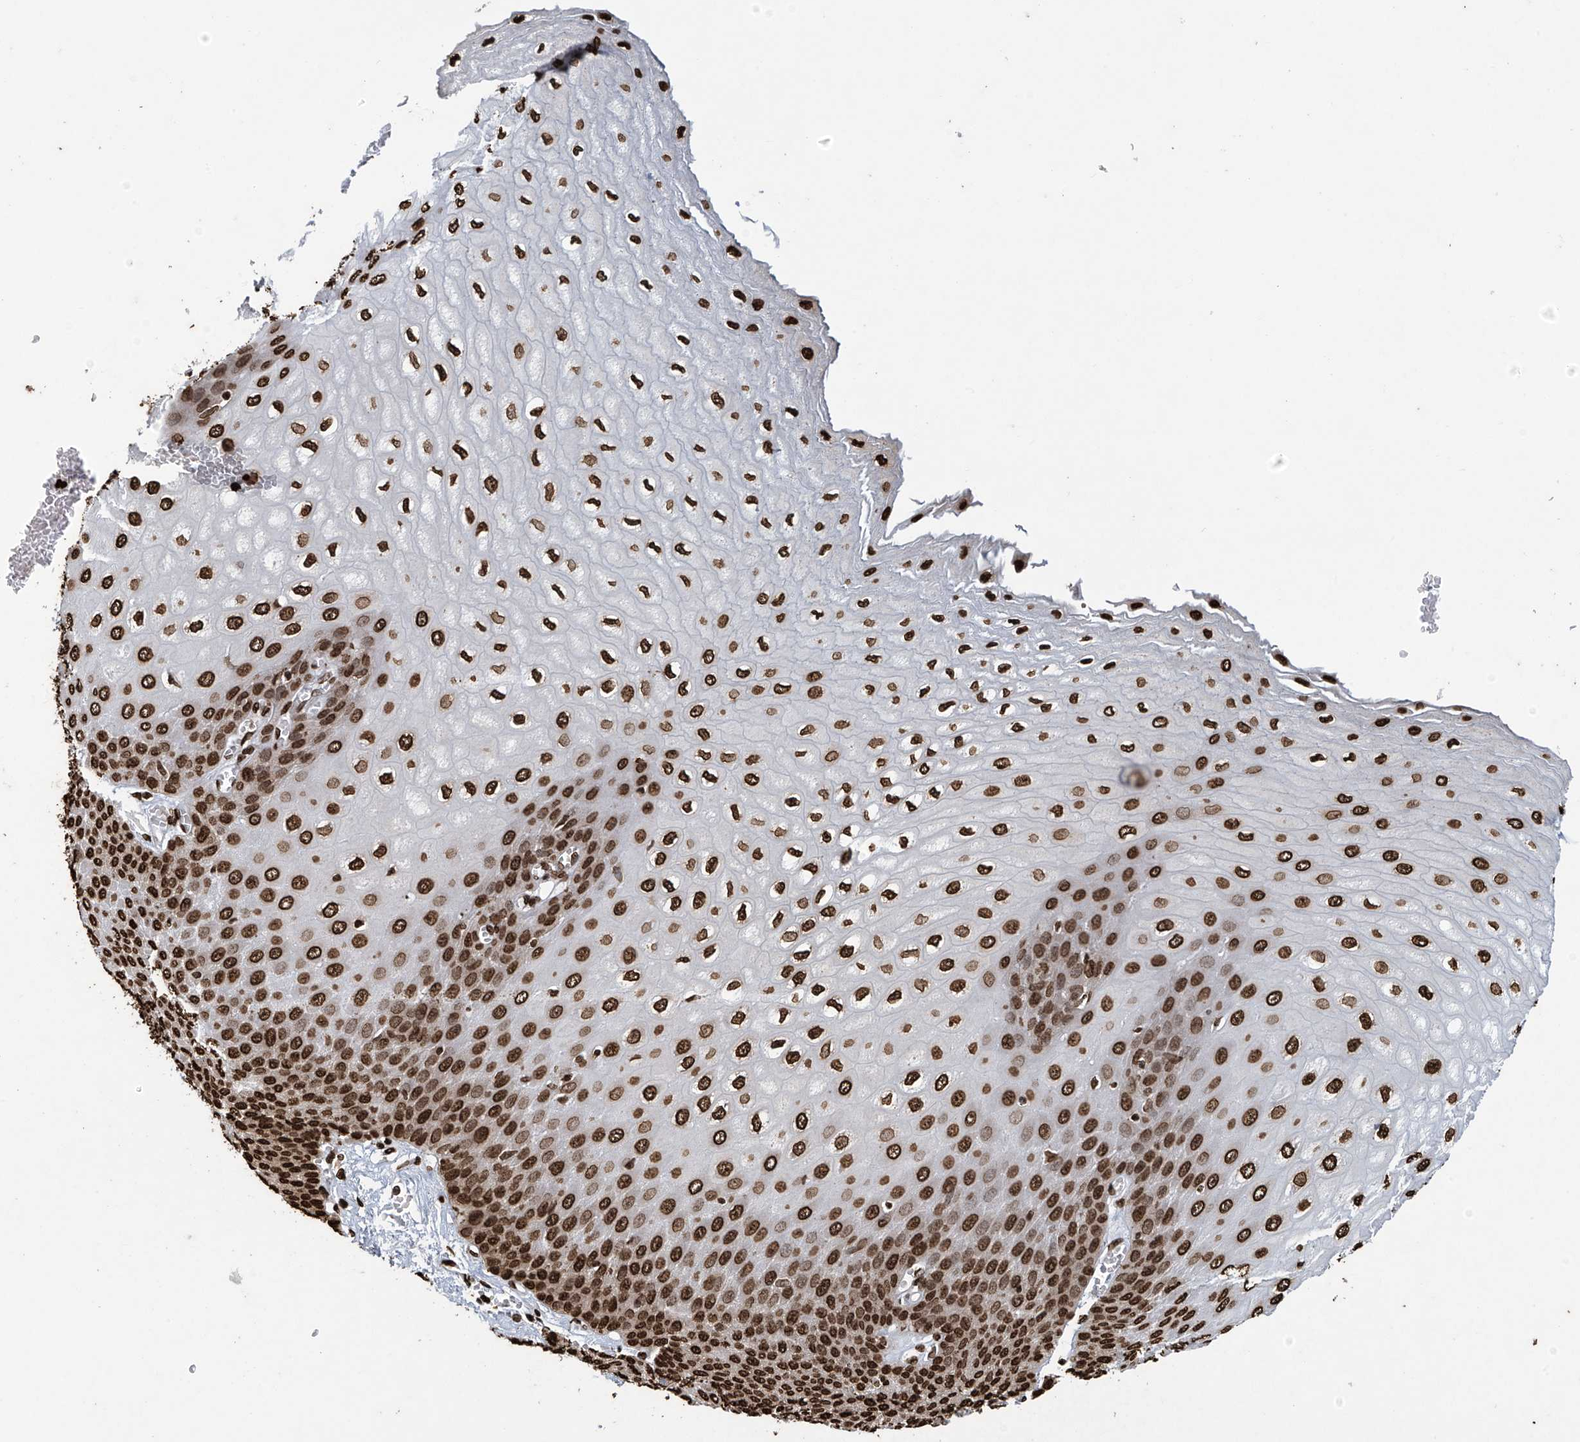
{"staining": {"intensity": "strong", "quantity": ">75%", "location": "nuclear"}, "tissue": "esophagus", "cell_type": "Squamous epithelial cells", "image_type": "normal", "snomed": [{"axis": "morphology", "description": "Normal tissue, NOS"}, {"axis": "topography", "description": "Esophagus"}], "caption": "IHC (DAB) staining of normal esophagus exhibits strong nuclear protein staining in about >75% of squamous epithelial cells.", "gene": "H3", "patient": {"sex": "male", "age": 60}}